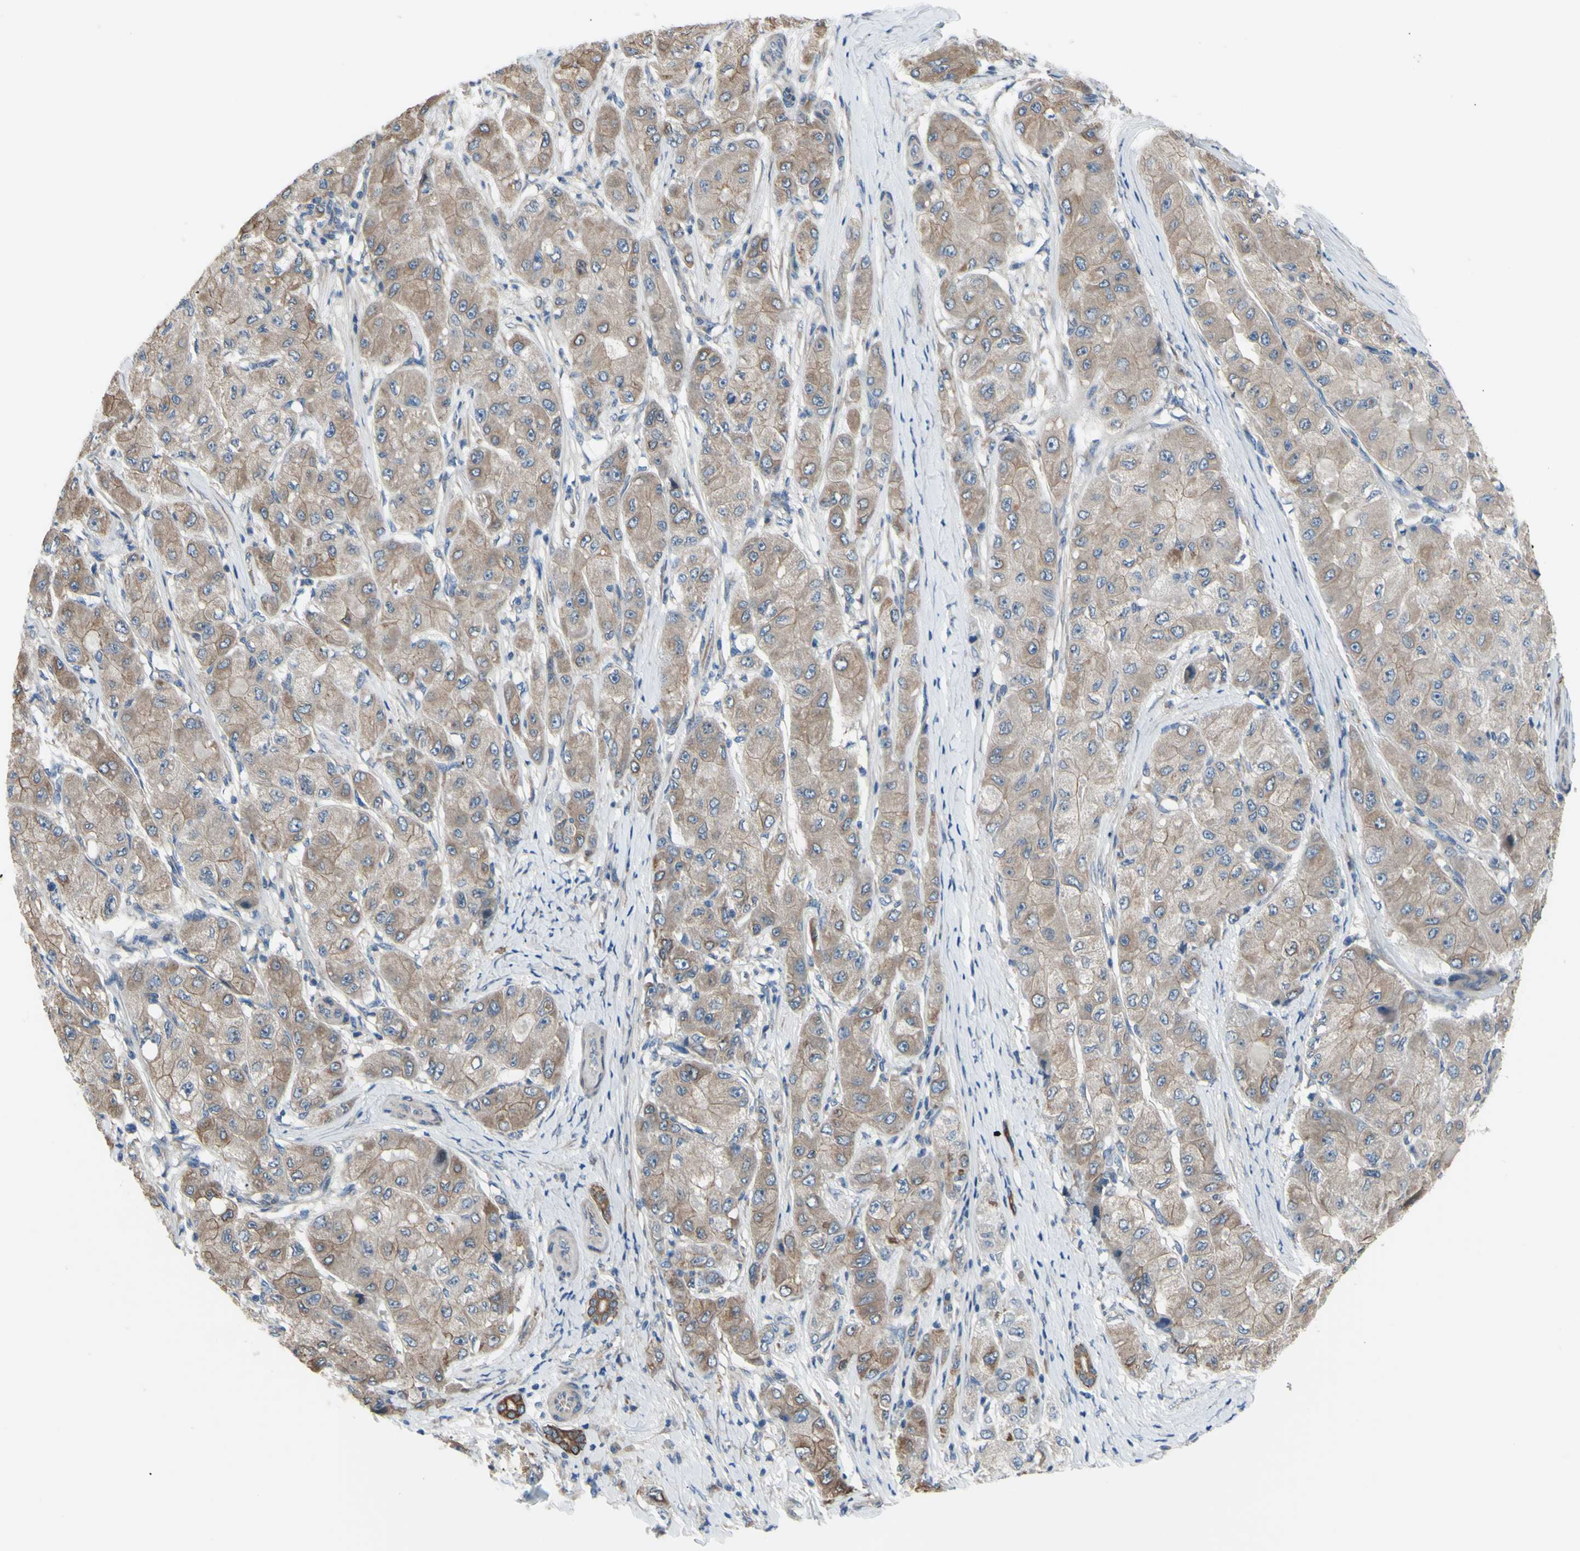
{"staining": {"intensity": "weak", "quantity": ">75%", "location": "cytoplasmic/membranous"}, "tissue": "liver cancer", "cell_type": "Tumor cells", "image_type": "cancer", "snomed": [{"axis": "morphology", "description": "Carcinoma, Hepatocellular, NOS"}, {"axis": "topography", "description": "Liver"}], "caption": "DAB immunohistochemical staining of hepatocellular carcinoma (liver) exhibits weak cytoplasmic/membranous protein positivity in approximately >75% of tumor cells.", "gene": "GRAMD2B", "patient": {"sex": "male", "age": 80}}